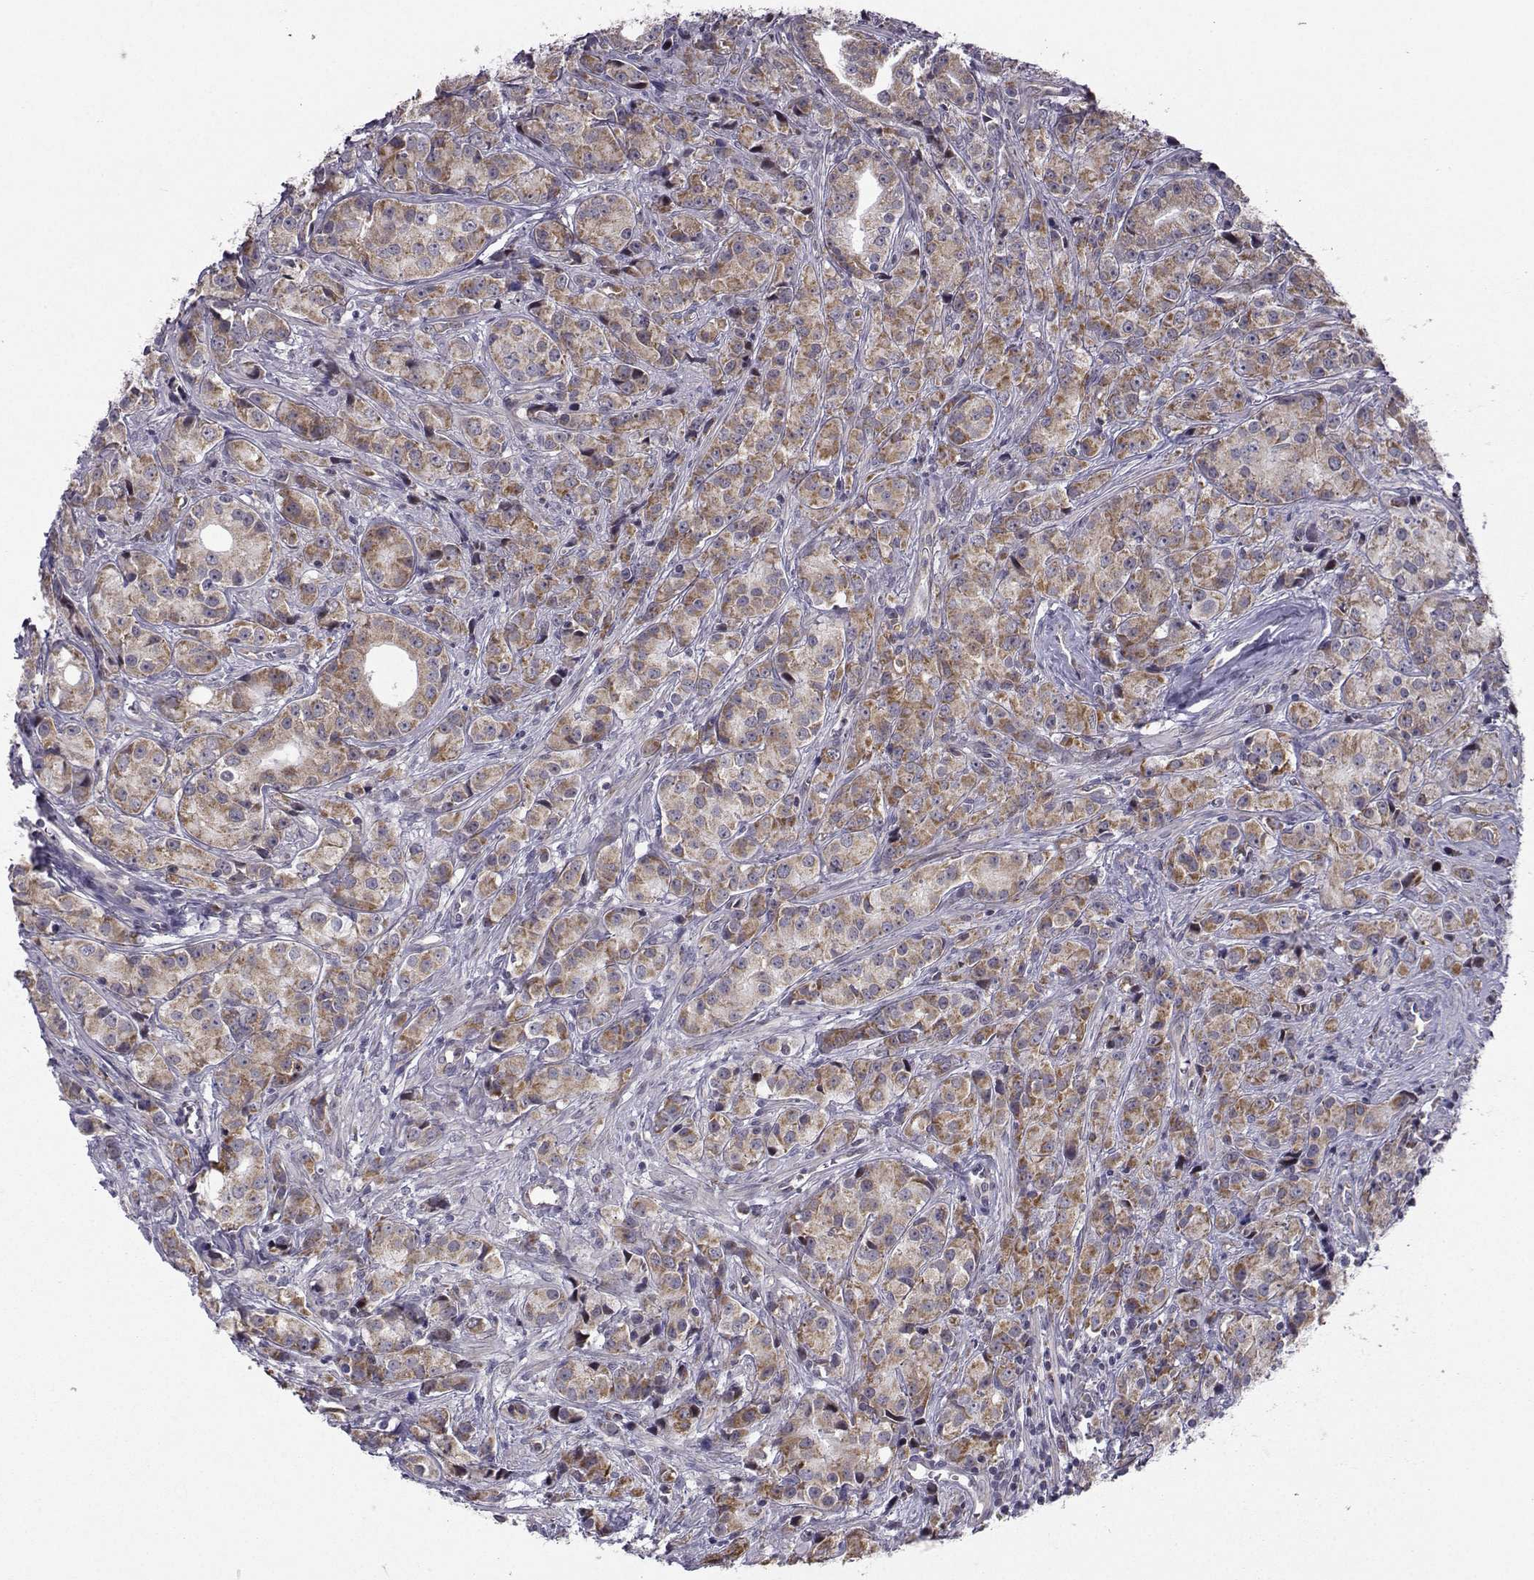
{"staining": {"intensity": "moderate", "quantity": ">75%", "location": "cytoplasmic/membranous"}, "tissue": "prostate cancer", "cell_type": "Tumor cells", "image_type": "cancer", "snomed": [{"axis": "morphology", "description": "Adenocarcinoma, Medium grade"}, {"axis": "topography", "description": "Prostate"}], "caption": "Protein staining by immunohistochemistry displays moderate cytoplasmic/membranous expression in approximately >75% of tumor cells in prostate cancer (medium-grade adenocarcinoma). (IHC, brightfield microscopy, high magnification).", "gene": "NECAB3", "patient": {"sex": "male", "age": 74}}